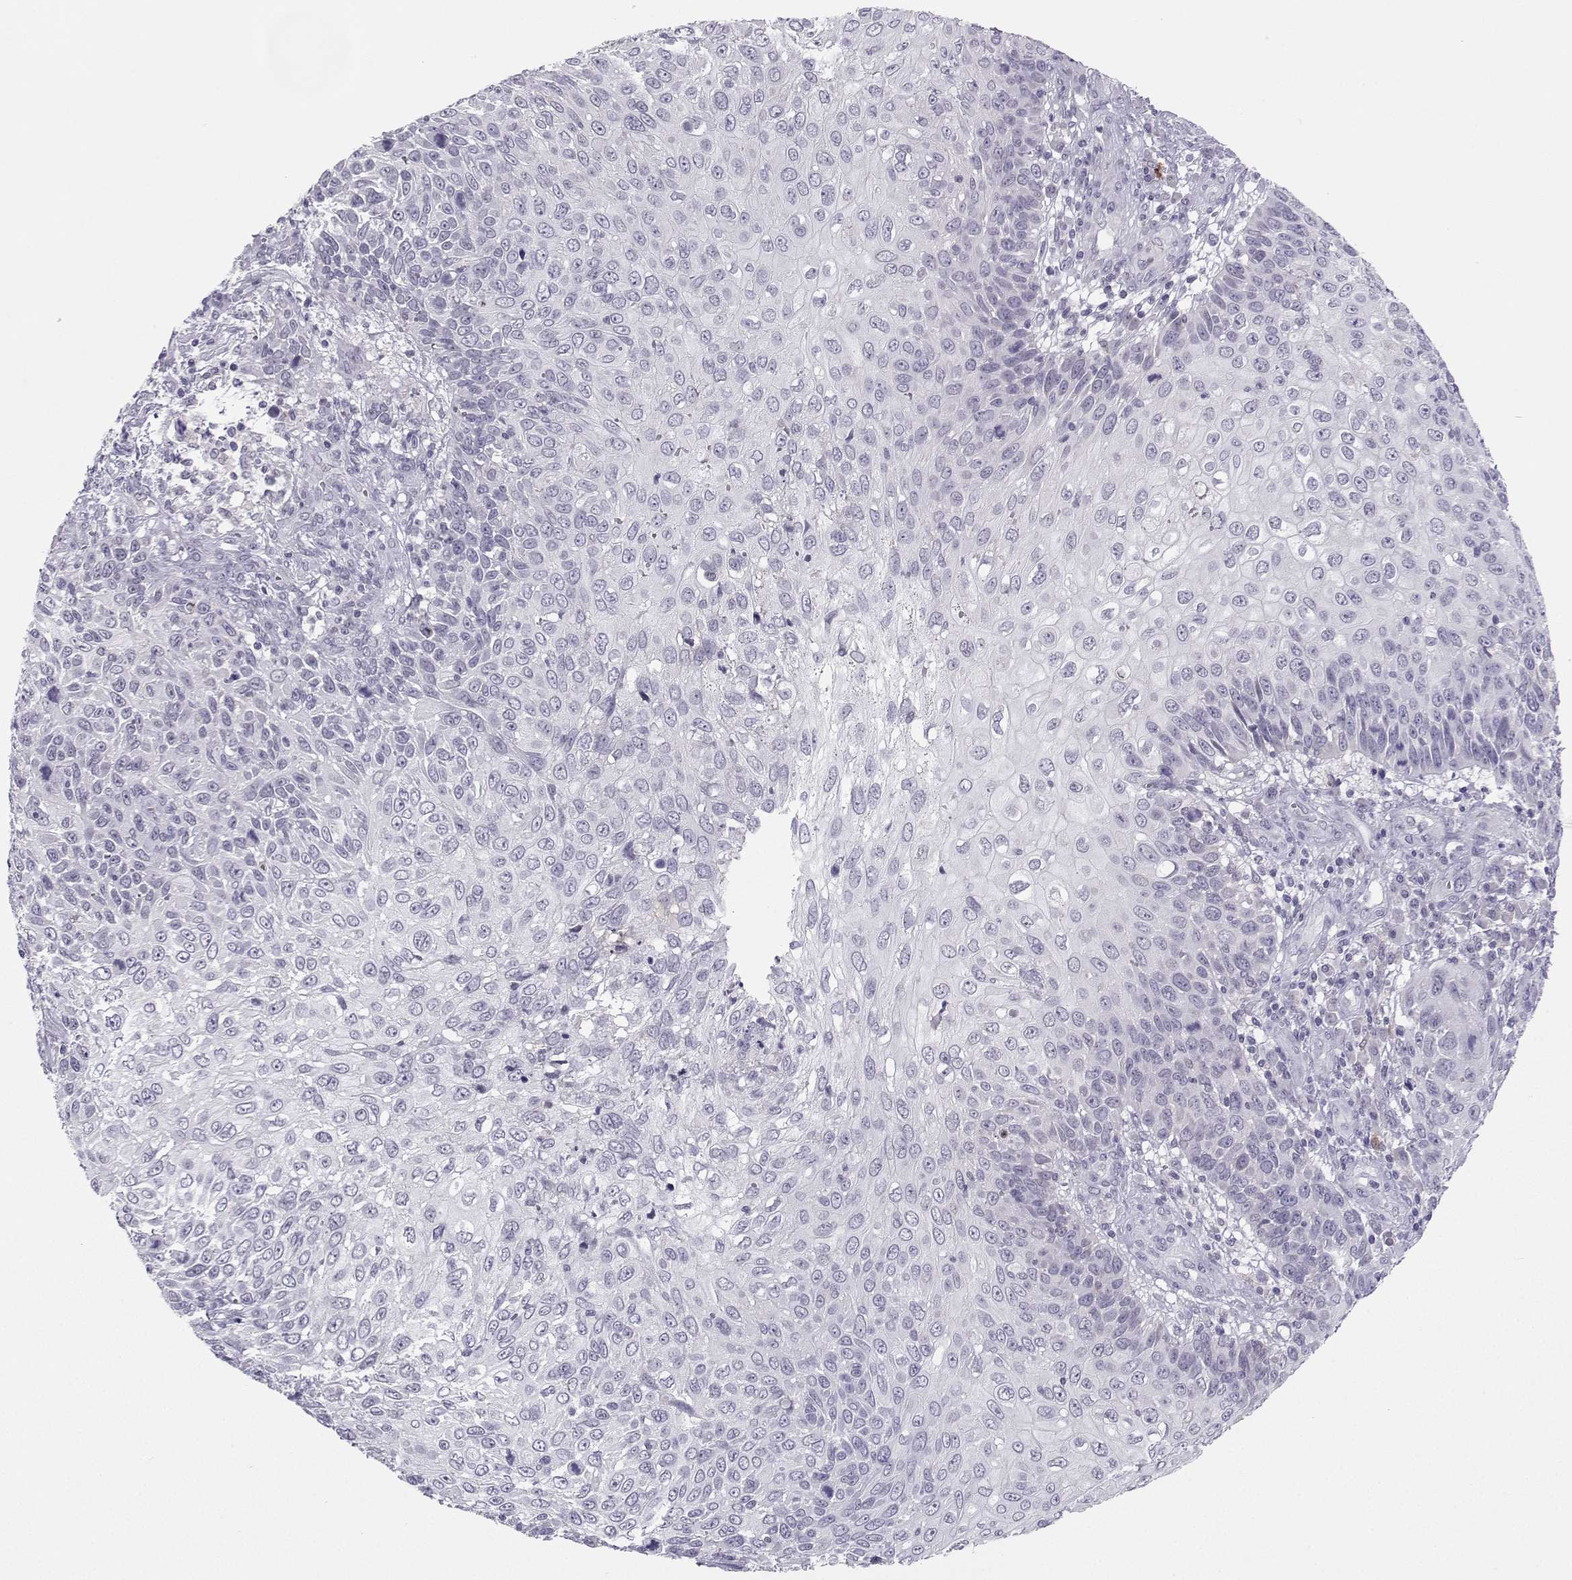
{"staining": {"intensity": "negative", "quantity": "none", "location": "none"}, "tissue": "skin cancer", "cell_type": "Tumor cells", "image_type": "cancer", "snomed": [{"axis": "morphology", "description": "Squamous cell carcinoma, NOS"}, {"axis": "topography", "description": "Skin"}], "caption": "Tumor cells show no significant positivity in skin cancer.", "gene": "LHX1", "patient": {"sex": "male", "age": 92}}